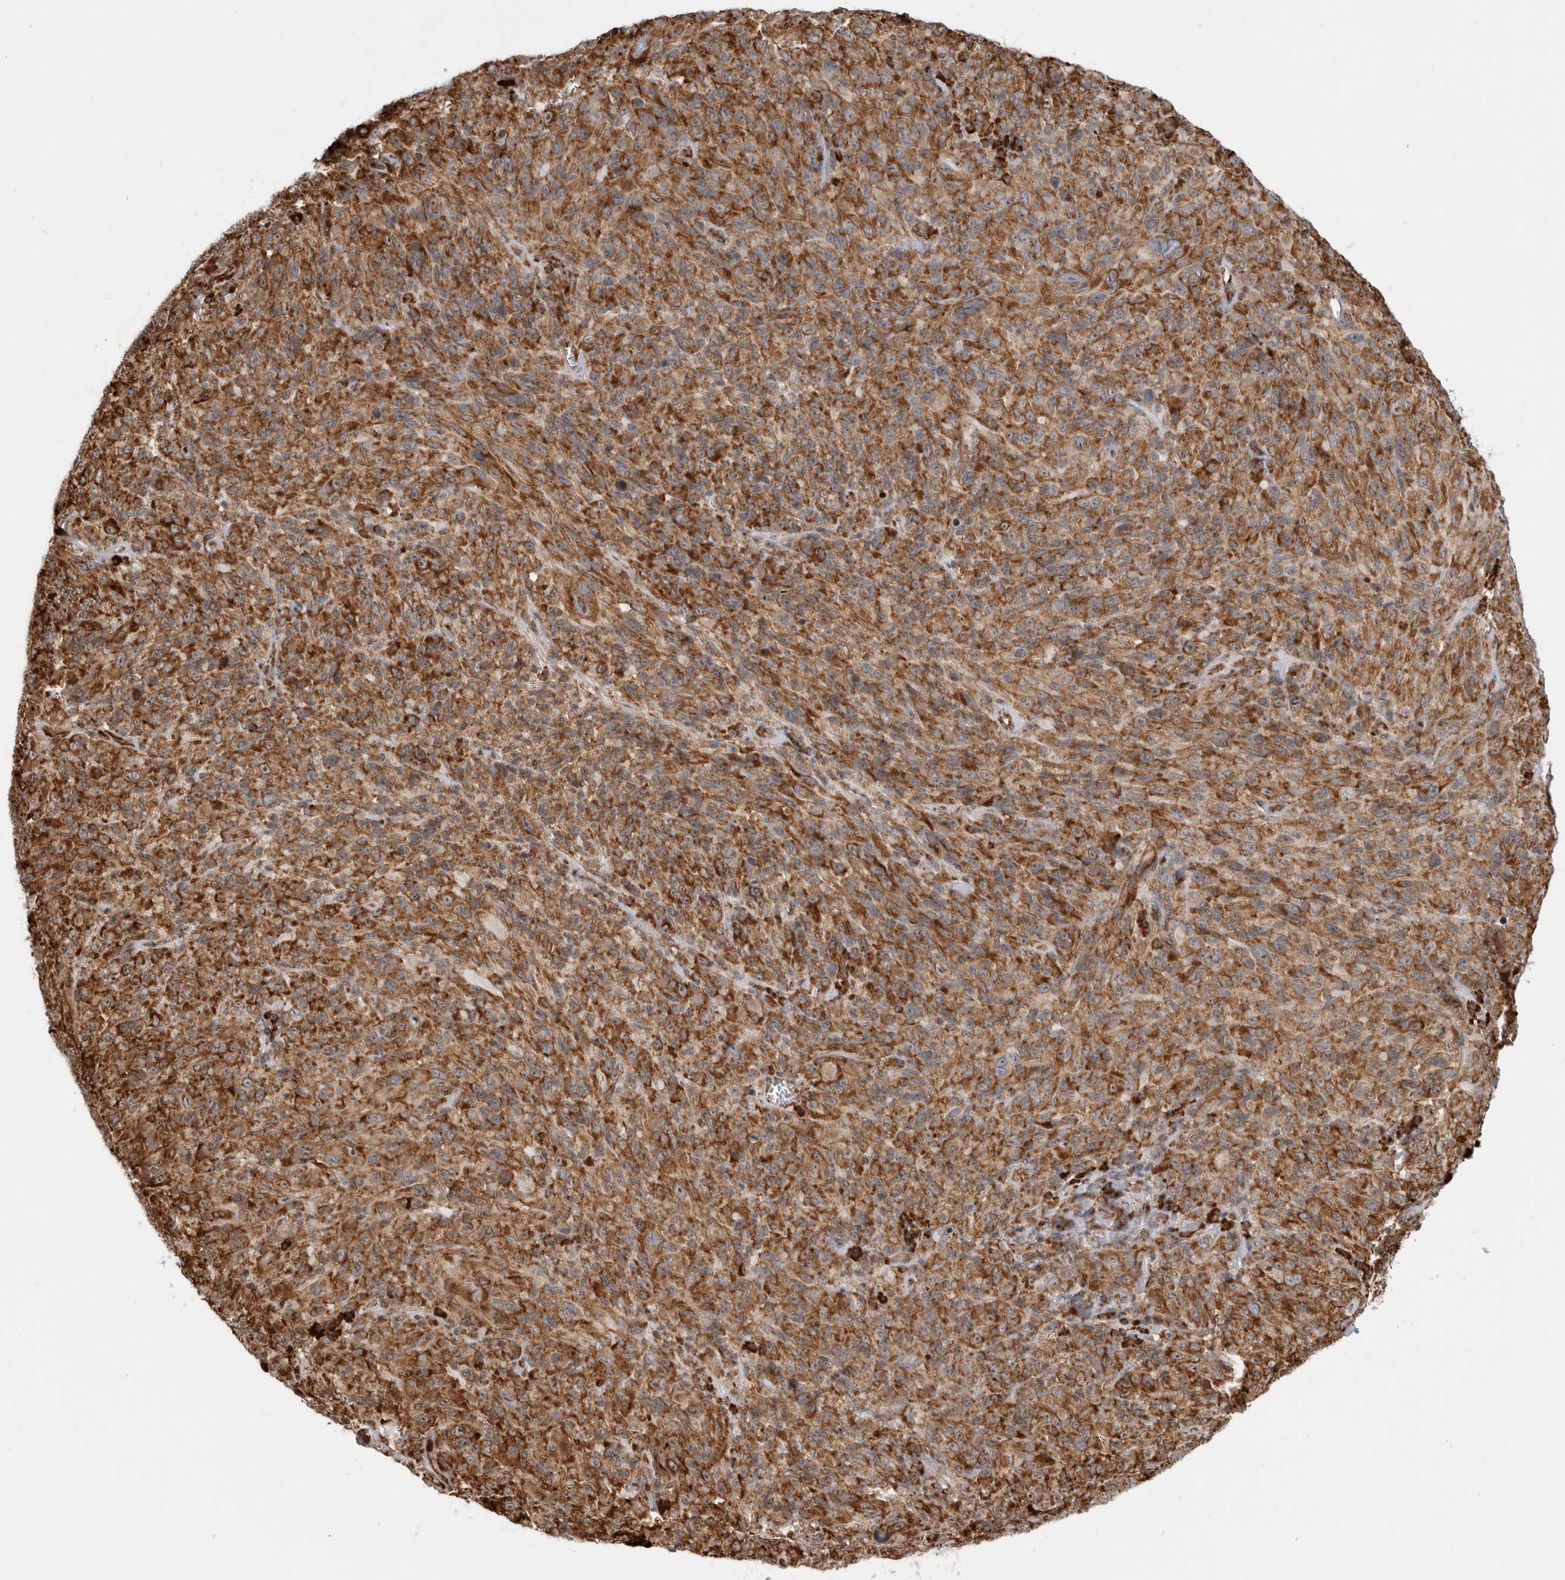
{"staining": {"intensity": "moderate", "quantity": ">75%", "location": "cytoplasmic/membranous"}, "tissue": "melanoma", "cell_type": "Tumor cells", "image_type": "cancer", "snomed": [{"axis": "morphology", "description": "Malignant melanoma, NOS"}, {"axis": "topography", "description": "Skin of head"}], "caption": "This histopathology image demonstrates malignant melanoma stained with IHC to label a protein in brown. The cytoplasmic/membranous of tumor cells show moderate positivity for the protein. Nuclei are counter-stained blue.", "gene": "FZD3", "patient": {"sex": "male", "age": 96}}